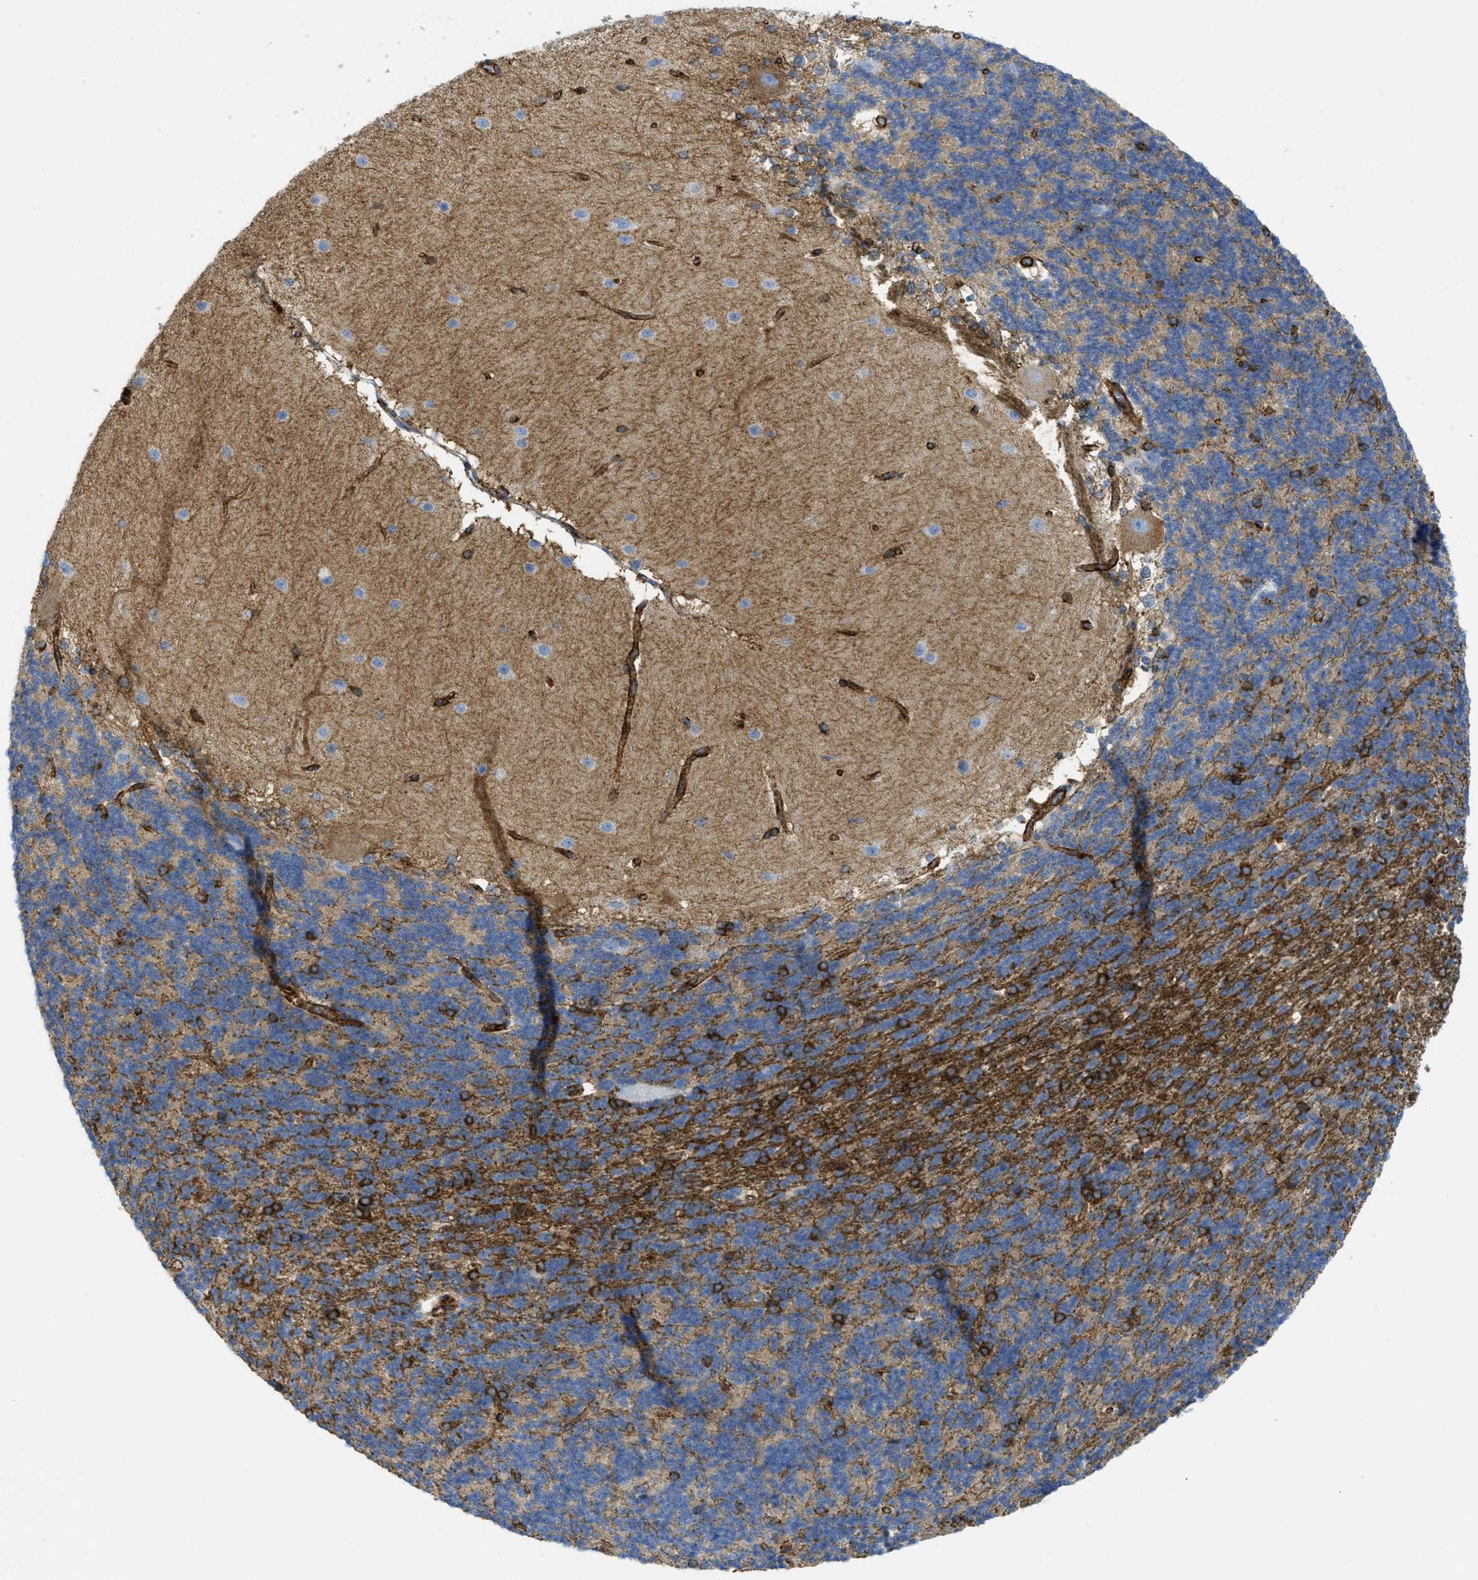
{"staining": {"intensity": "moderate", "quantity": "25%-75%", "location": "cytoplasmic/membranous"}, "tissue": "cerebellum", "cell_type": "Cells in granular layer", "image_type": "normal", "snomed": [{"axis": "morphology", "description": "Normal tissue, NOS"}, {"axis": "topography", "description": "Cerebellum"}], "caption": "Protein staining of benign cerebellum displays moderate cytoplasmic/membranous positivity in about 25%-75% of cells in granular layer. (Brightfield microscopy of DAB IHC at high magnification).", "gene": "HIP1", "patient": {"sex": "female", "age": 19}}